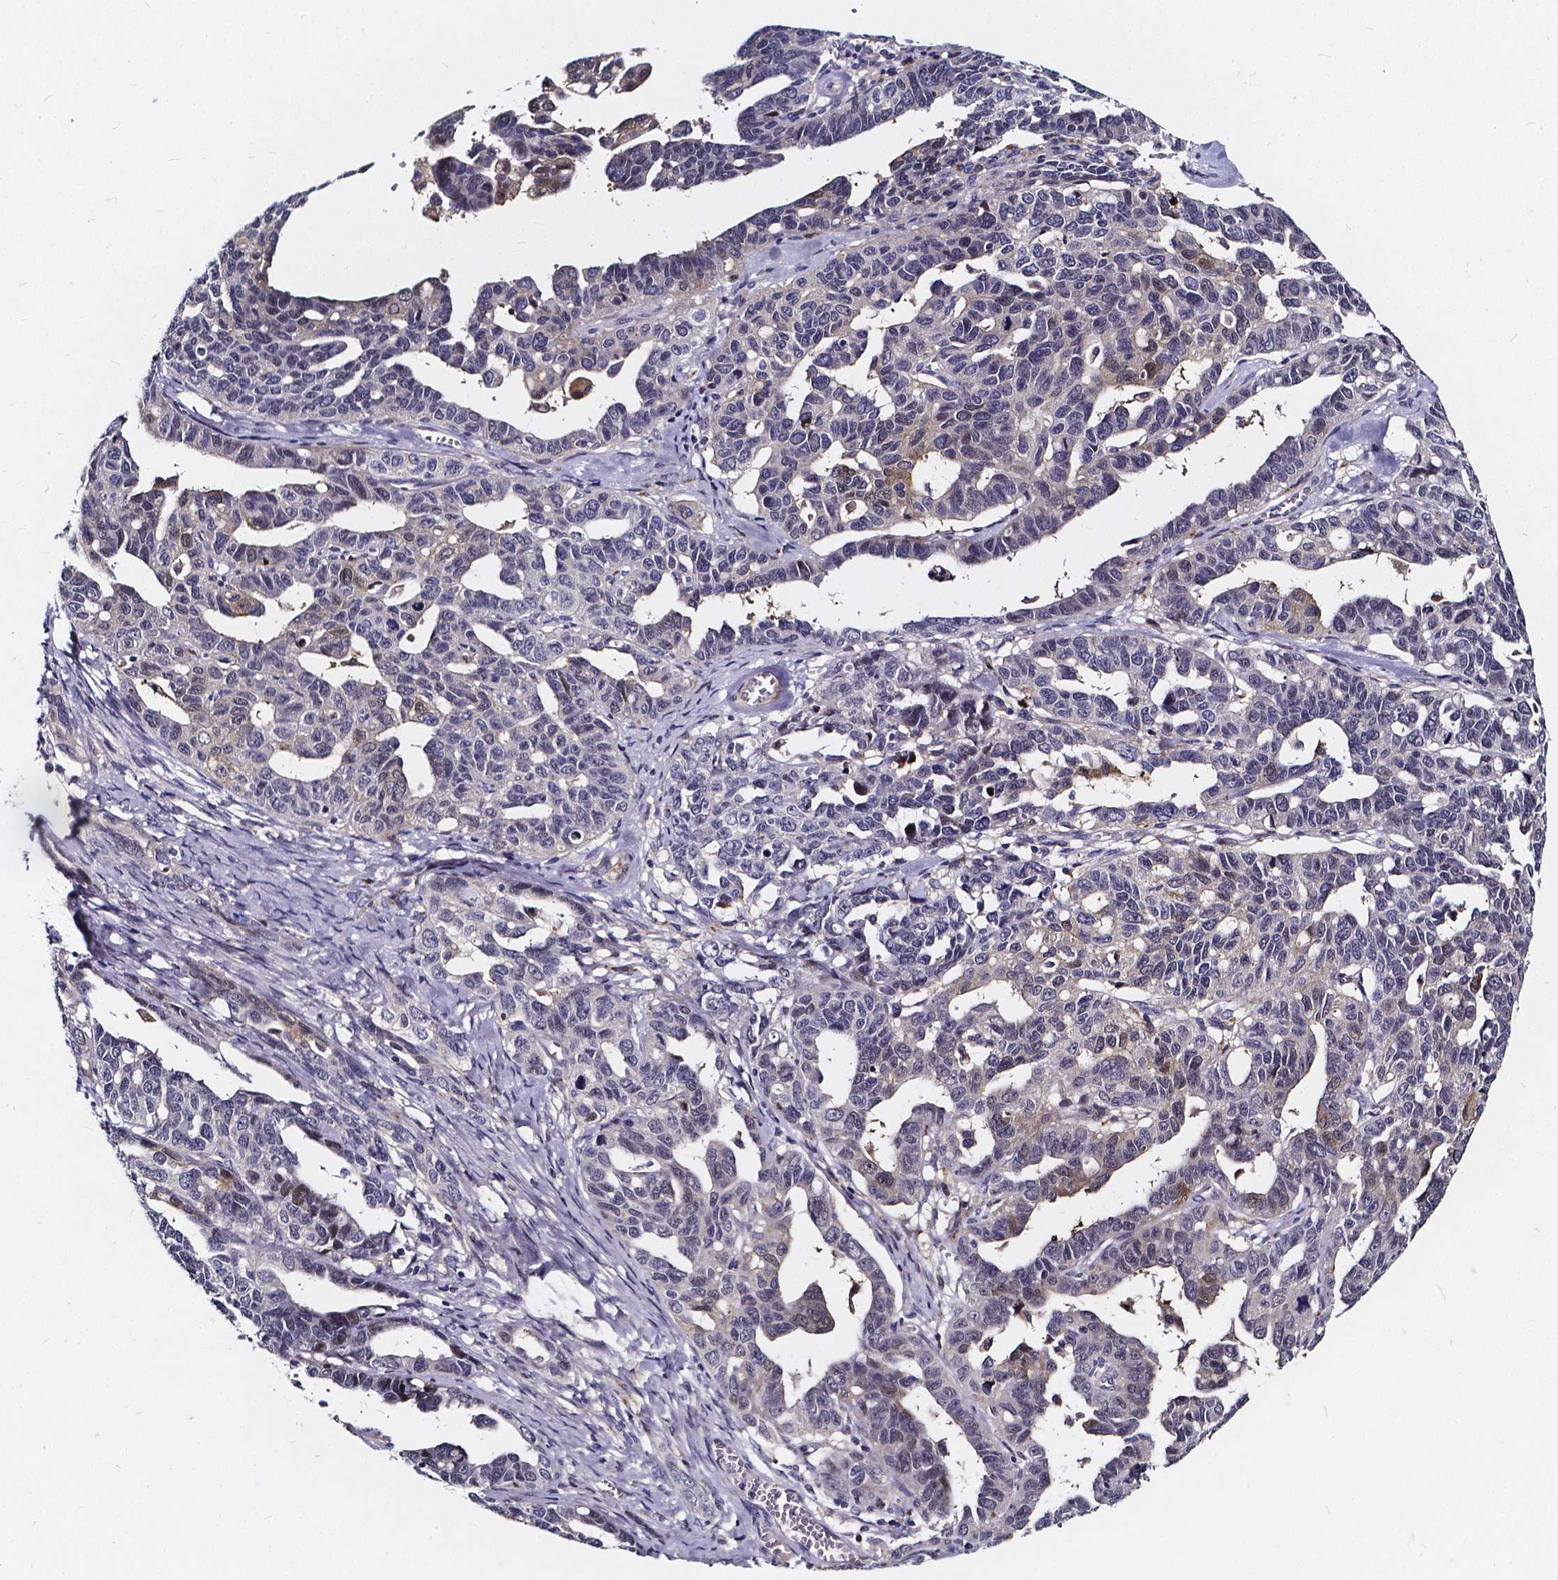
{"staining": {"intensity": "moderate", "quantity": "<25%", "location": "cytoplasmic/membranous"}, "tissue": "ovarian cancer", "cell_type": "Tumor cells", "image_type": "cancer", "snomed": [{"axis": "morphology", "description": "Cystadenocarcinoma, serous, NOS"}, {"axis": "topography", "description": "Ovary"}], "caption": "This is an image of immunohistochemistry staining of ovarian cancer (serous cystadenocarcinoma), which shows moderate positivity in the cytoplasmic/membranous of tumor cells.", "gene": "SOWAHA", "patient": {"sex": "female", "age": 69}}